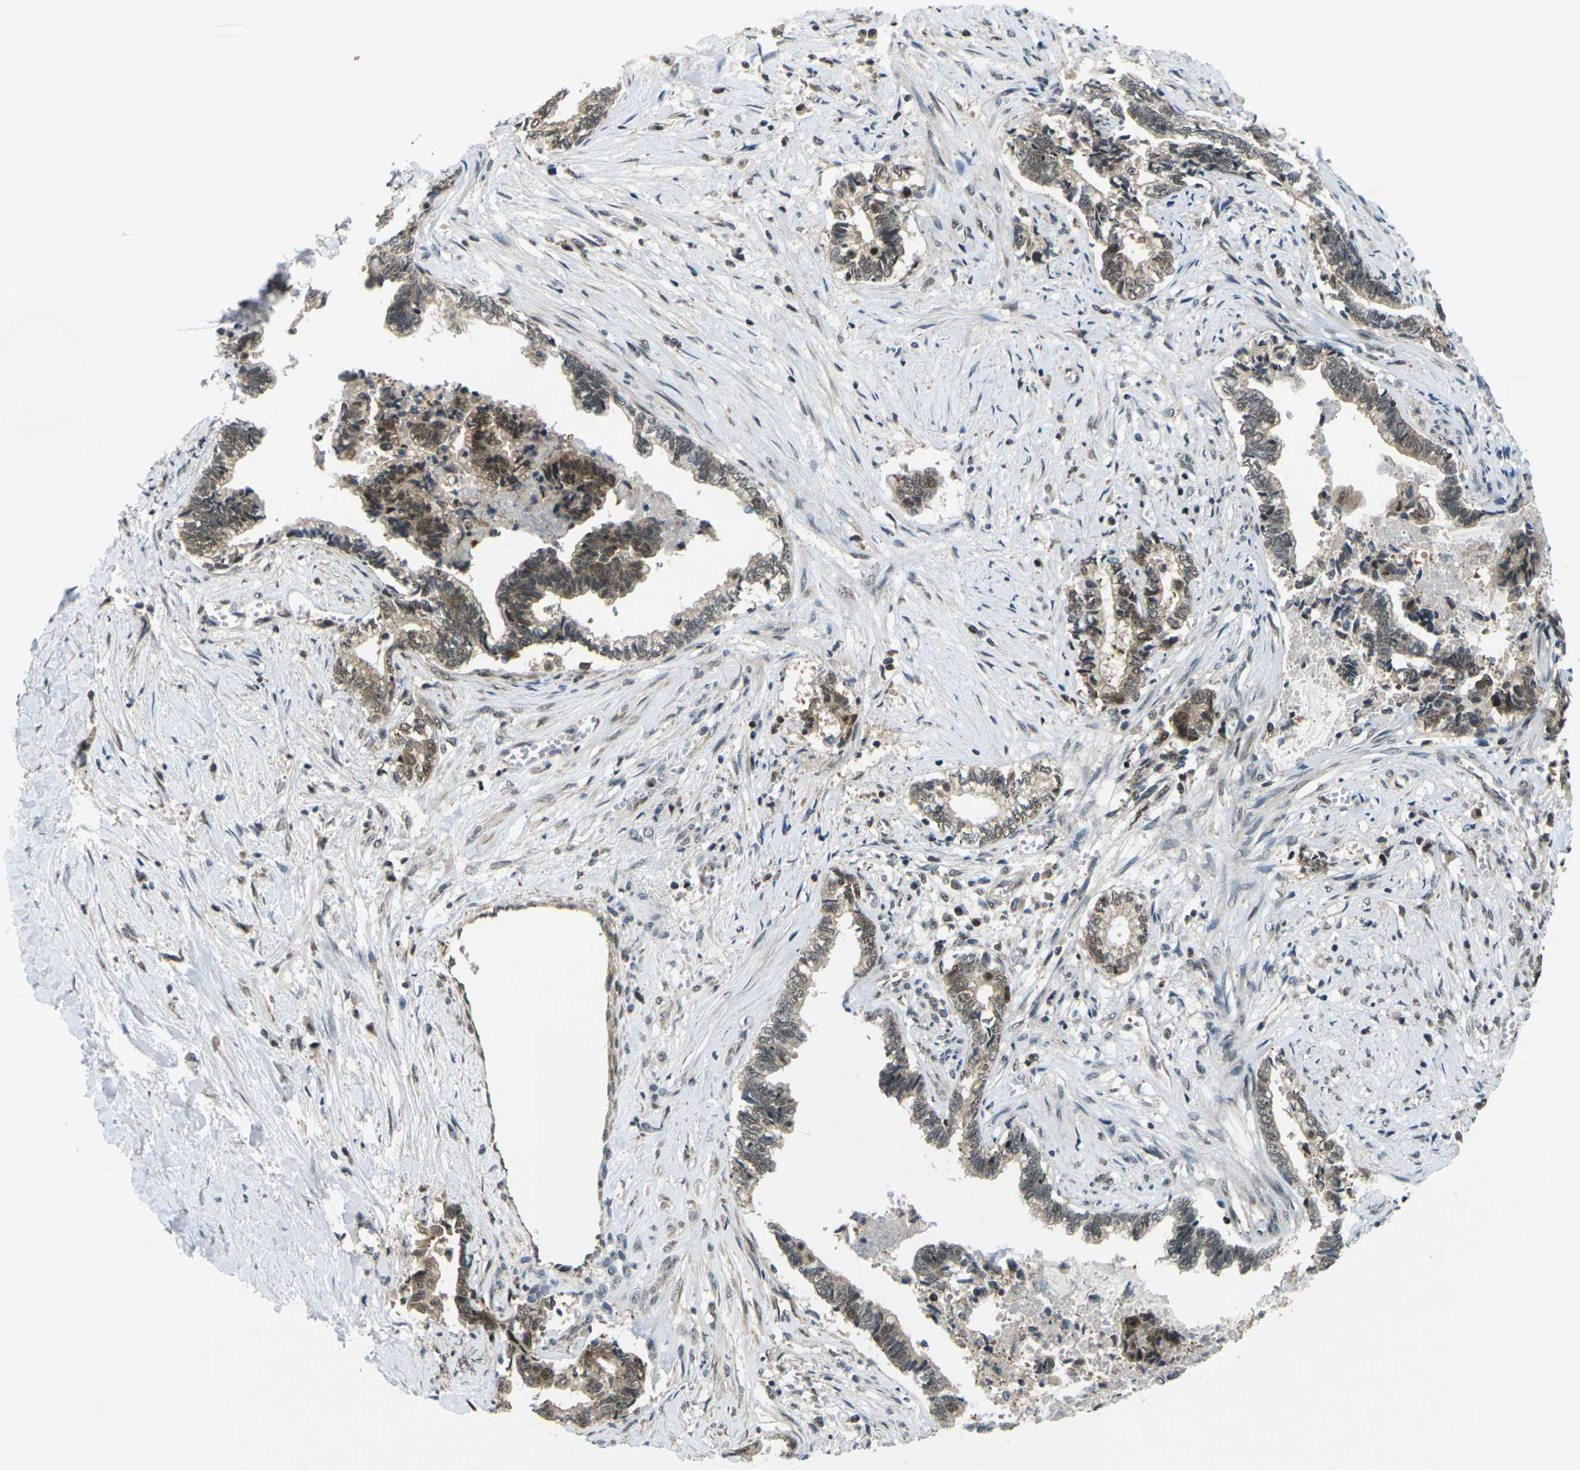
{"staining": {"intensity": "moderate", "quantity": ">75%", "location": "cytoplasmic/membranous,nuclear"}, "tissue": "liver cancer", "cell_type": "Tumor cells", "image_type": "cancer", "snomed": [{"axis": "morphology", "description": "Cholangiocarcinoma"}, {"axis": "topography", "description": "Liver"}], "caption": "High-magnification brightfield microscopy of liver cancer stained with DAB (brown) and counterstained with hematoxylin (blue). tumor cells exhibit moderate cytoplasmic/membranous and nuclear positivity is appreciated in approximately>75% of cells.", "gene": "UBE2S", "patient": {"sex": "male", "age": 57}}